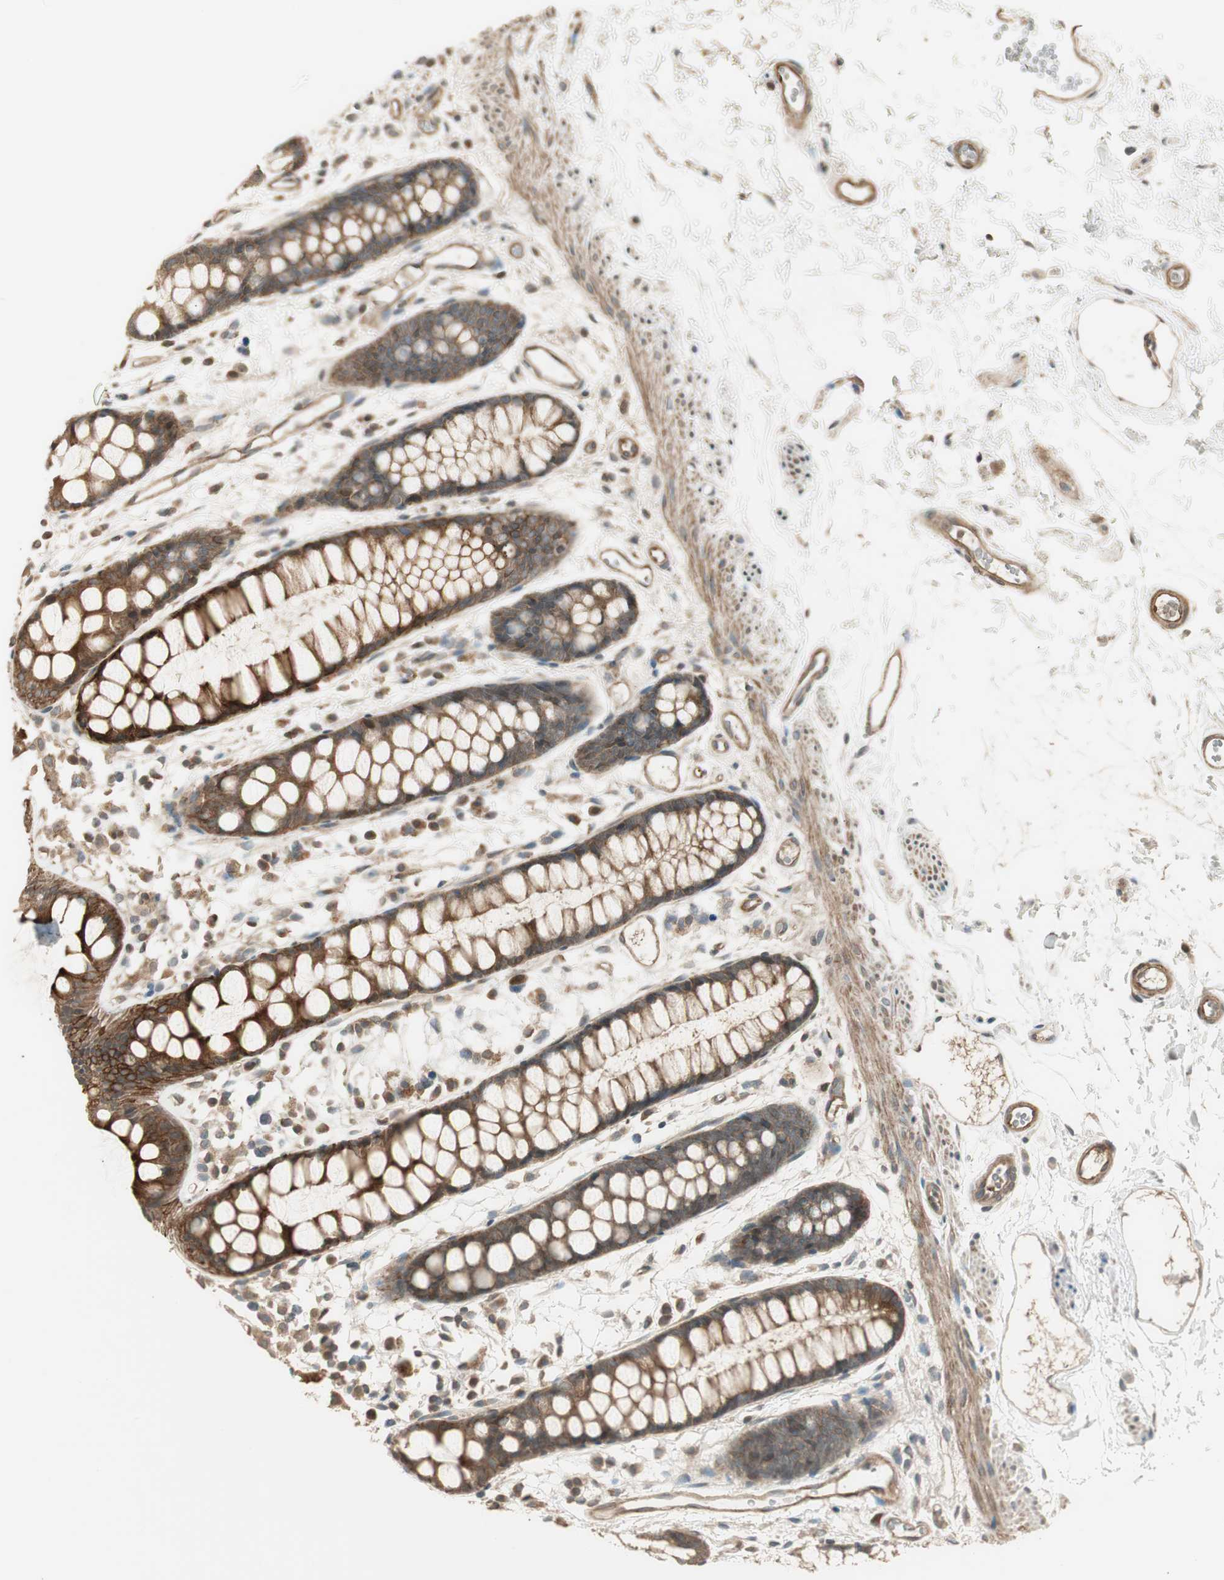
{"staining": {"intensity": "strong", "quantity": ">75%", "location": "cytoplasmic/membranous"}, "tissue": "rectum", "cell_type": "Glandular cells", "image_type": "normal", "snomed": [{"axis": "morphology", "description": "Normal tissue, NOS"}, {"axis": "topography", "description": "Rectum"}], "caption": "Normal rectum was stained to show a protein in brown. There is high levels of strong cytoplasmic/membranous positivity in approximately >75% of glandular cells. (brown staining indicates protein expression, while blue staining denotes nuclei).", "gene": "PFDN5", "patient": {"sex": "female", "age": 66}}